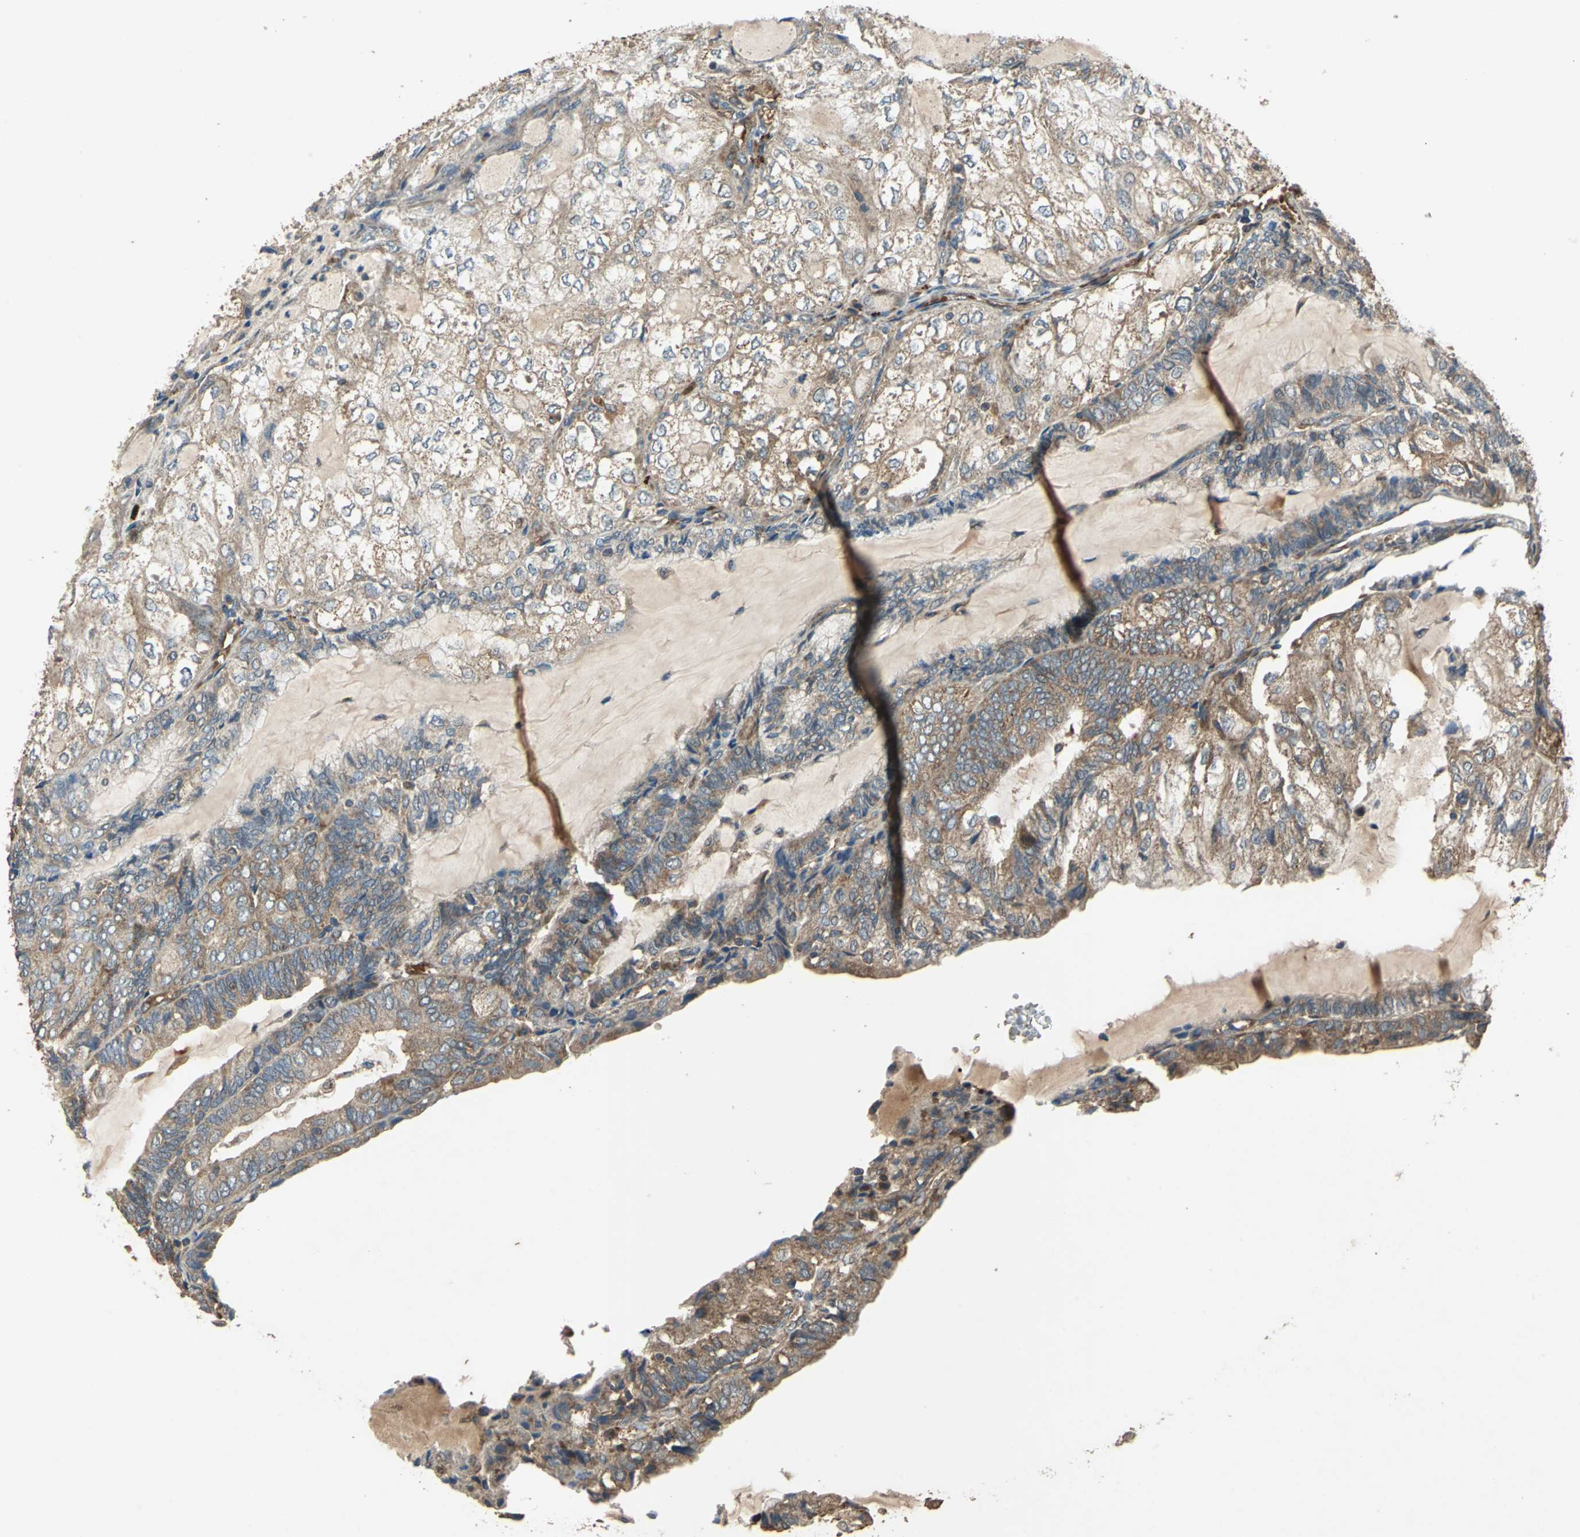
{"staining": {"intensity": "moderate", "quantity": ">75%", "location": "cytoplasmic/membranous"}, "tissue": "endometrial cancer", "cell_type": "Tumor cells", "image_type": "cancer", "snomed": [{"axis": "morphology", "description": "Adenocarcinoma, NOS"}, {"axis": "topography", "description": "Endometrium"}], "caption": "Endometrial cancer was stained to show a protein in brown. There is medium levels of moderate cytoplasmic/membranous positivity in approximately >75% of tumor cells.", "gene": "POLRMT", "patient": {"sex": "female", "age": 81}}